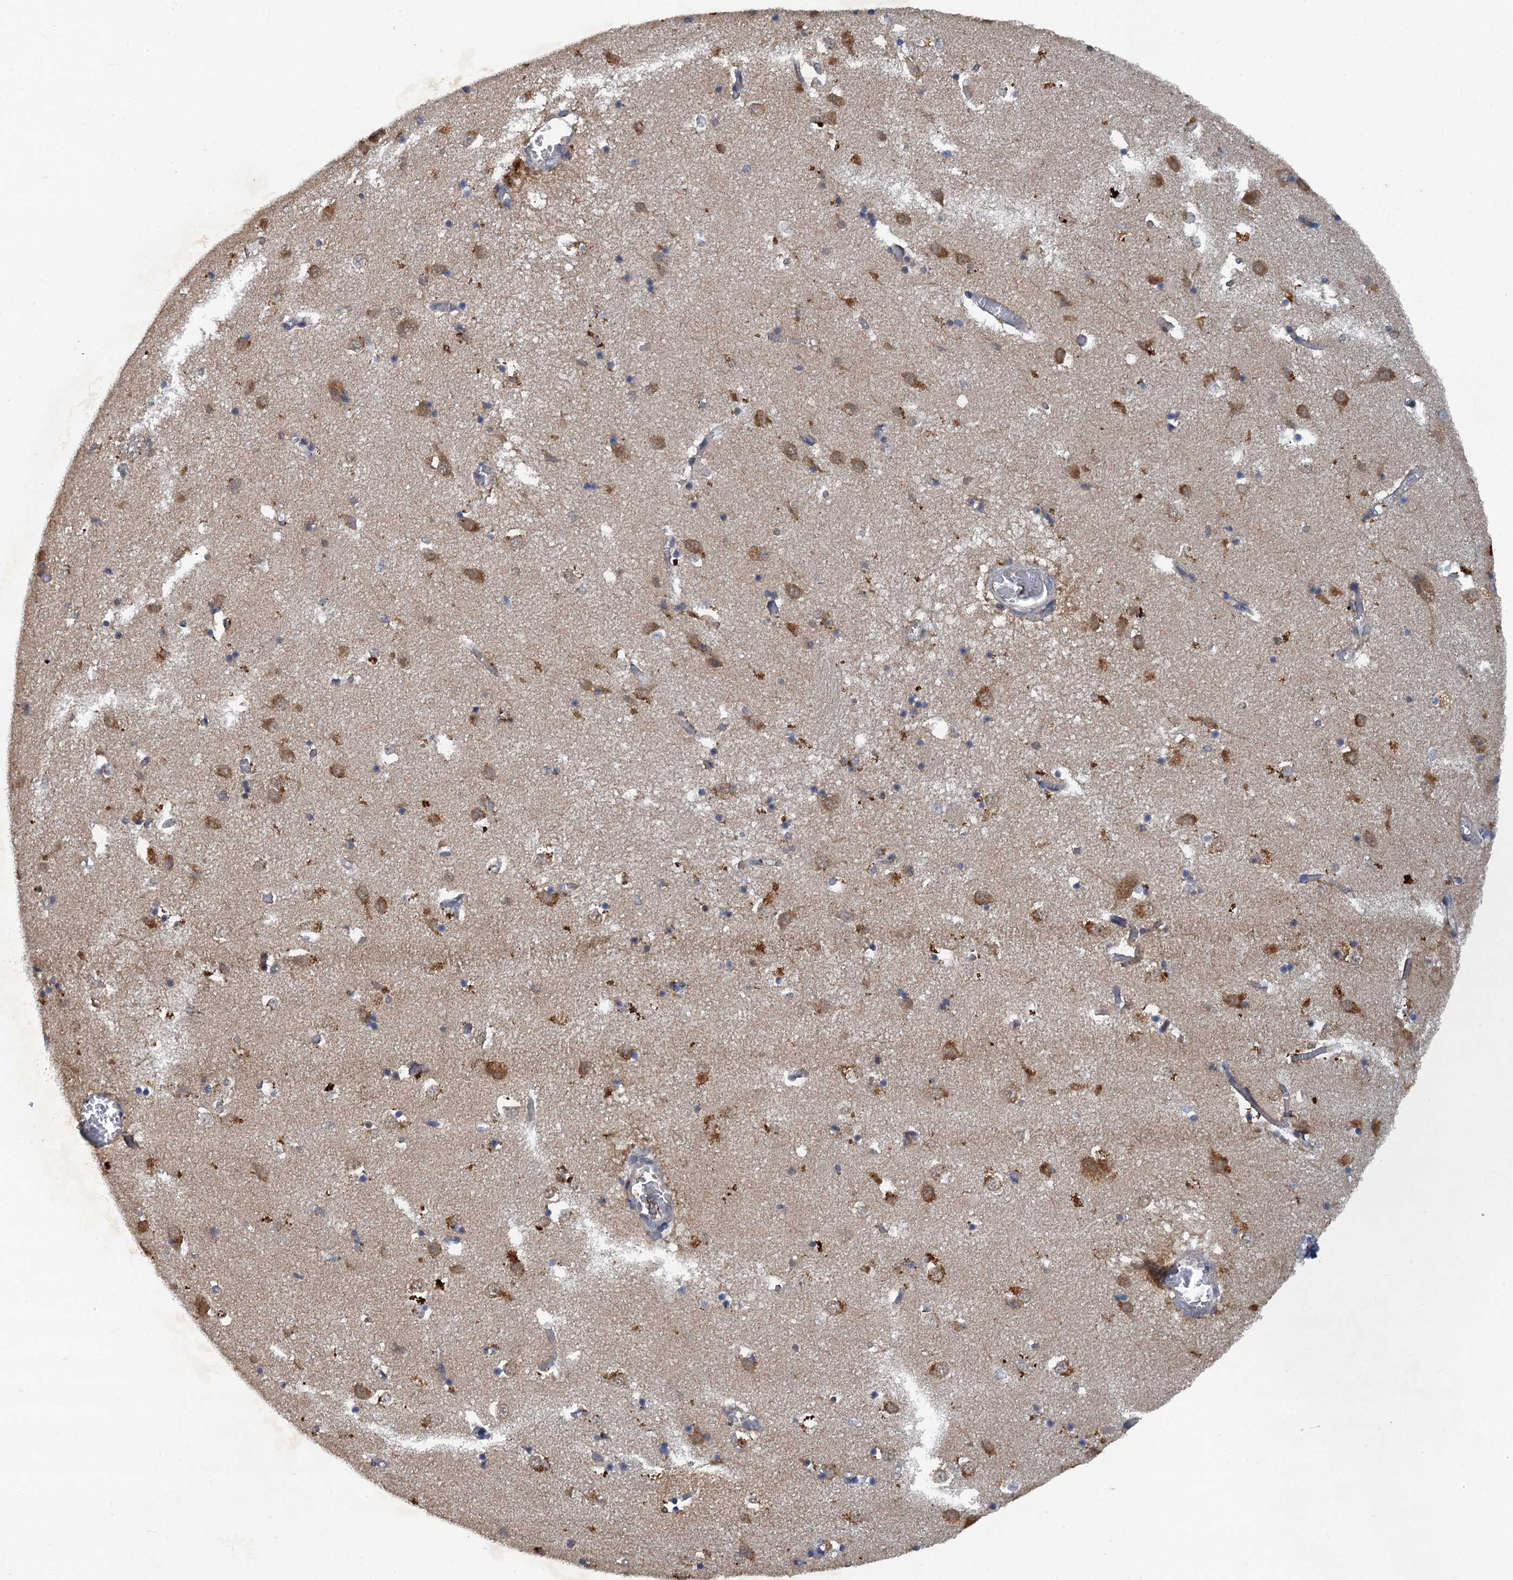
{"staining": {"intensity": "weak", "quantity": "<25%", "location": "cytoplasmic/membranous"}, "tissue": "caudate", "cell_type": "Glial cells", "image_type": "normal", "snomed": [{"axis": "morphology", "description": "Normal tissue, NOS"}, {"axis": "topography", "description": "Lateral ventricle wall"}], "caption": "Caudate stained for a protein using IHC demonstrates no staining glial cells.", "gene": "HAPLN3", "patient": {"sex": "male", "age": 70}}